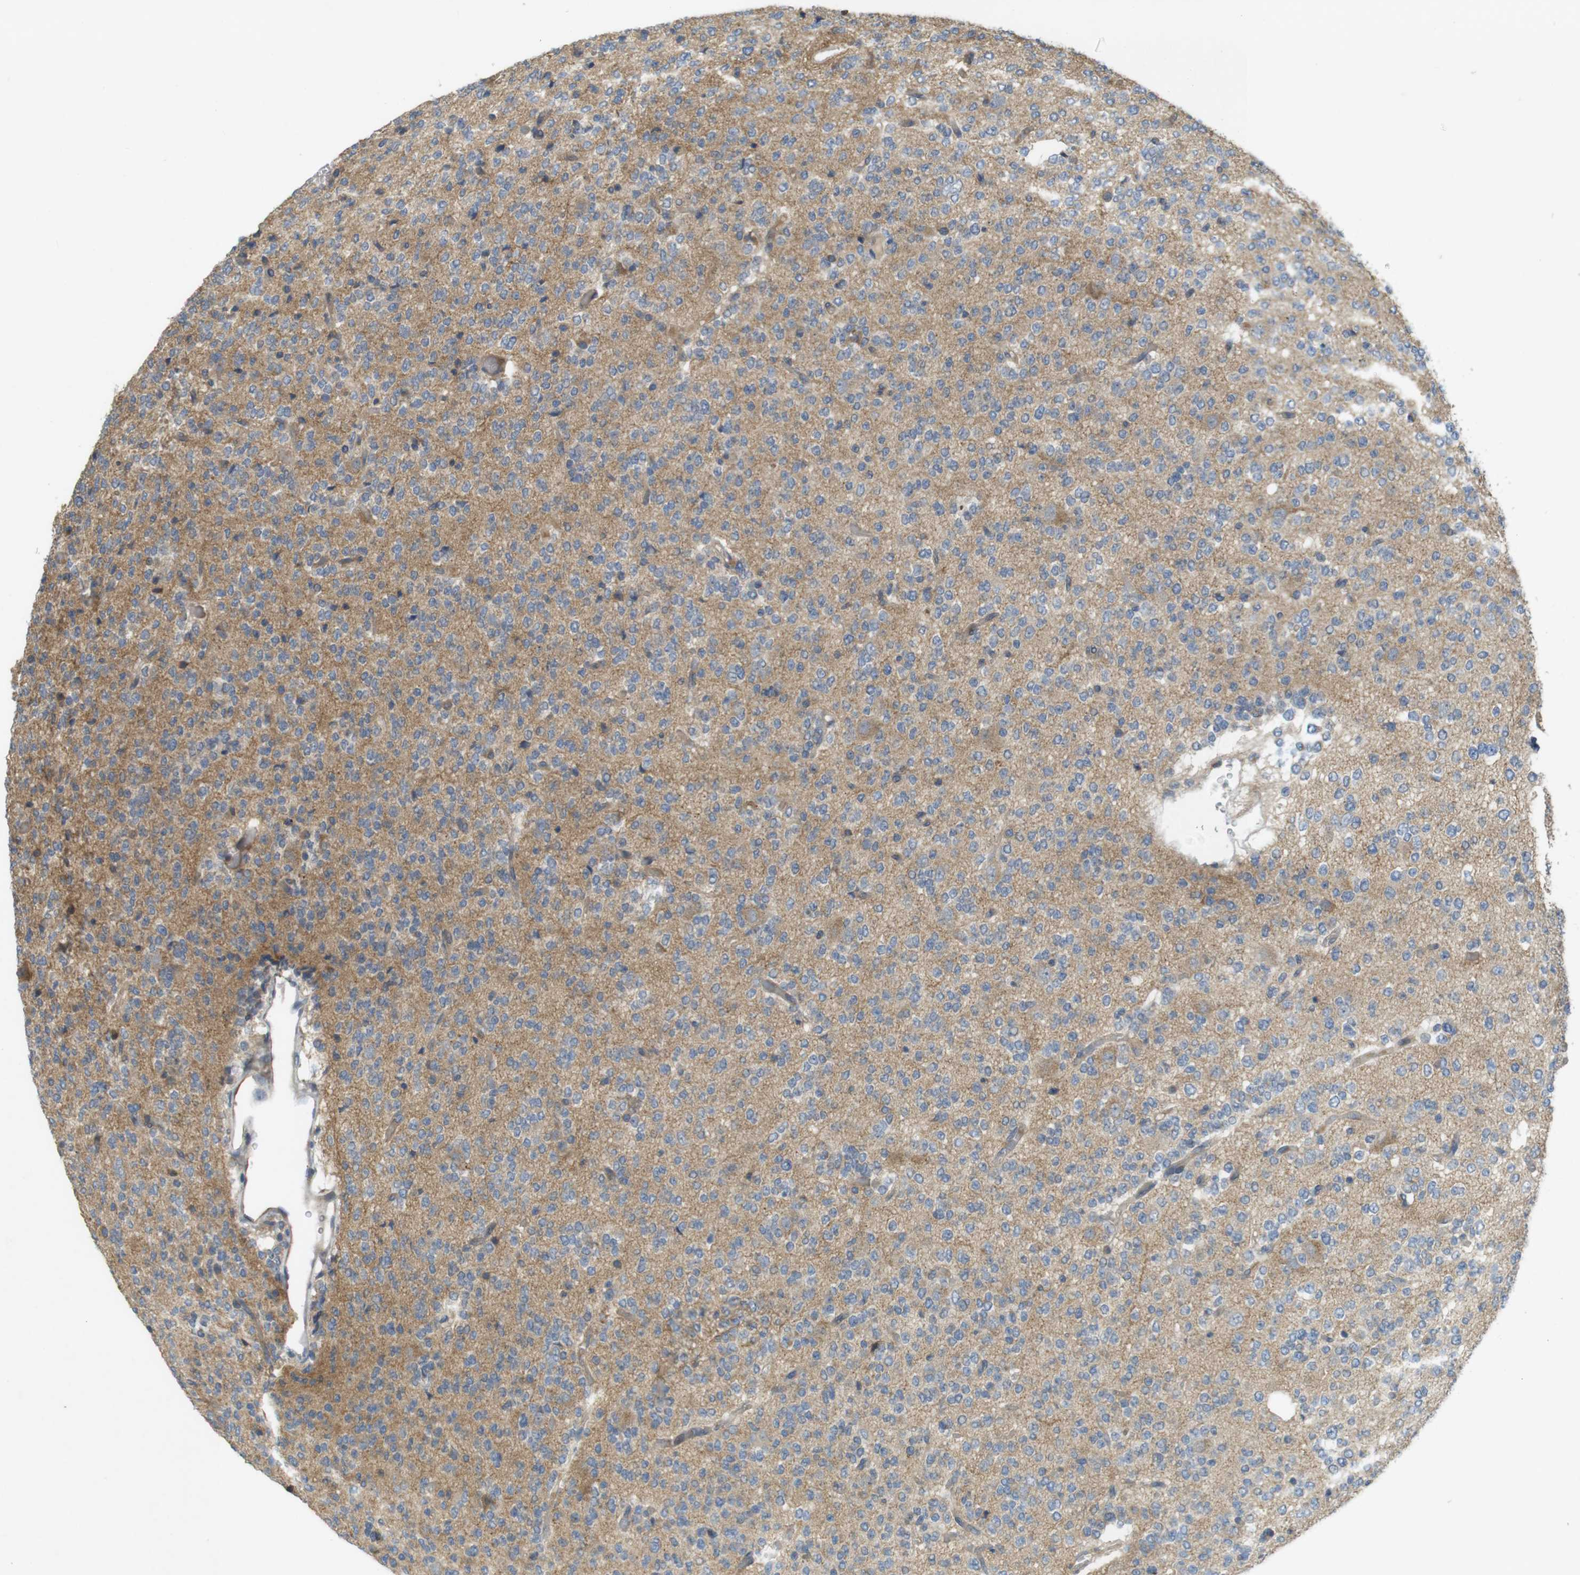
{"staining": {"intensity": "moderate", "quantity": "<25%", "location": "cytoplasmic/membranous"}, "tissue": "glioma", "cell_type": "Tumor cells", "image_type": "cancer", "snomed": [{"axis": "morphology", "description": "Glioma, malignant, Low grade"}, {"axis": "topography", "description": "Brain"}], "caption": "Protein analysis of glioma tissue exhibits moderate cytoplasmic/membranous staining in approximately <25% of tumor cells.", "gene": "CLTC", "patient": {"sex": "male", "age": 38}}